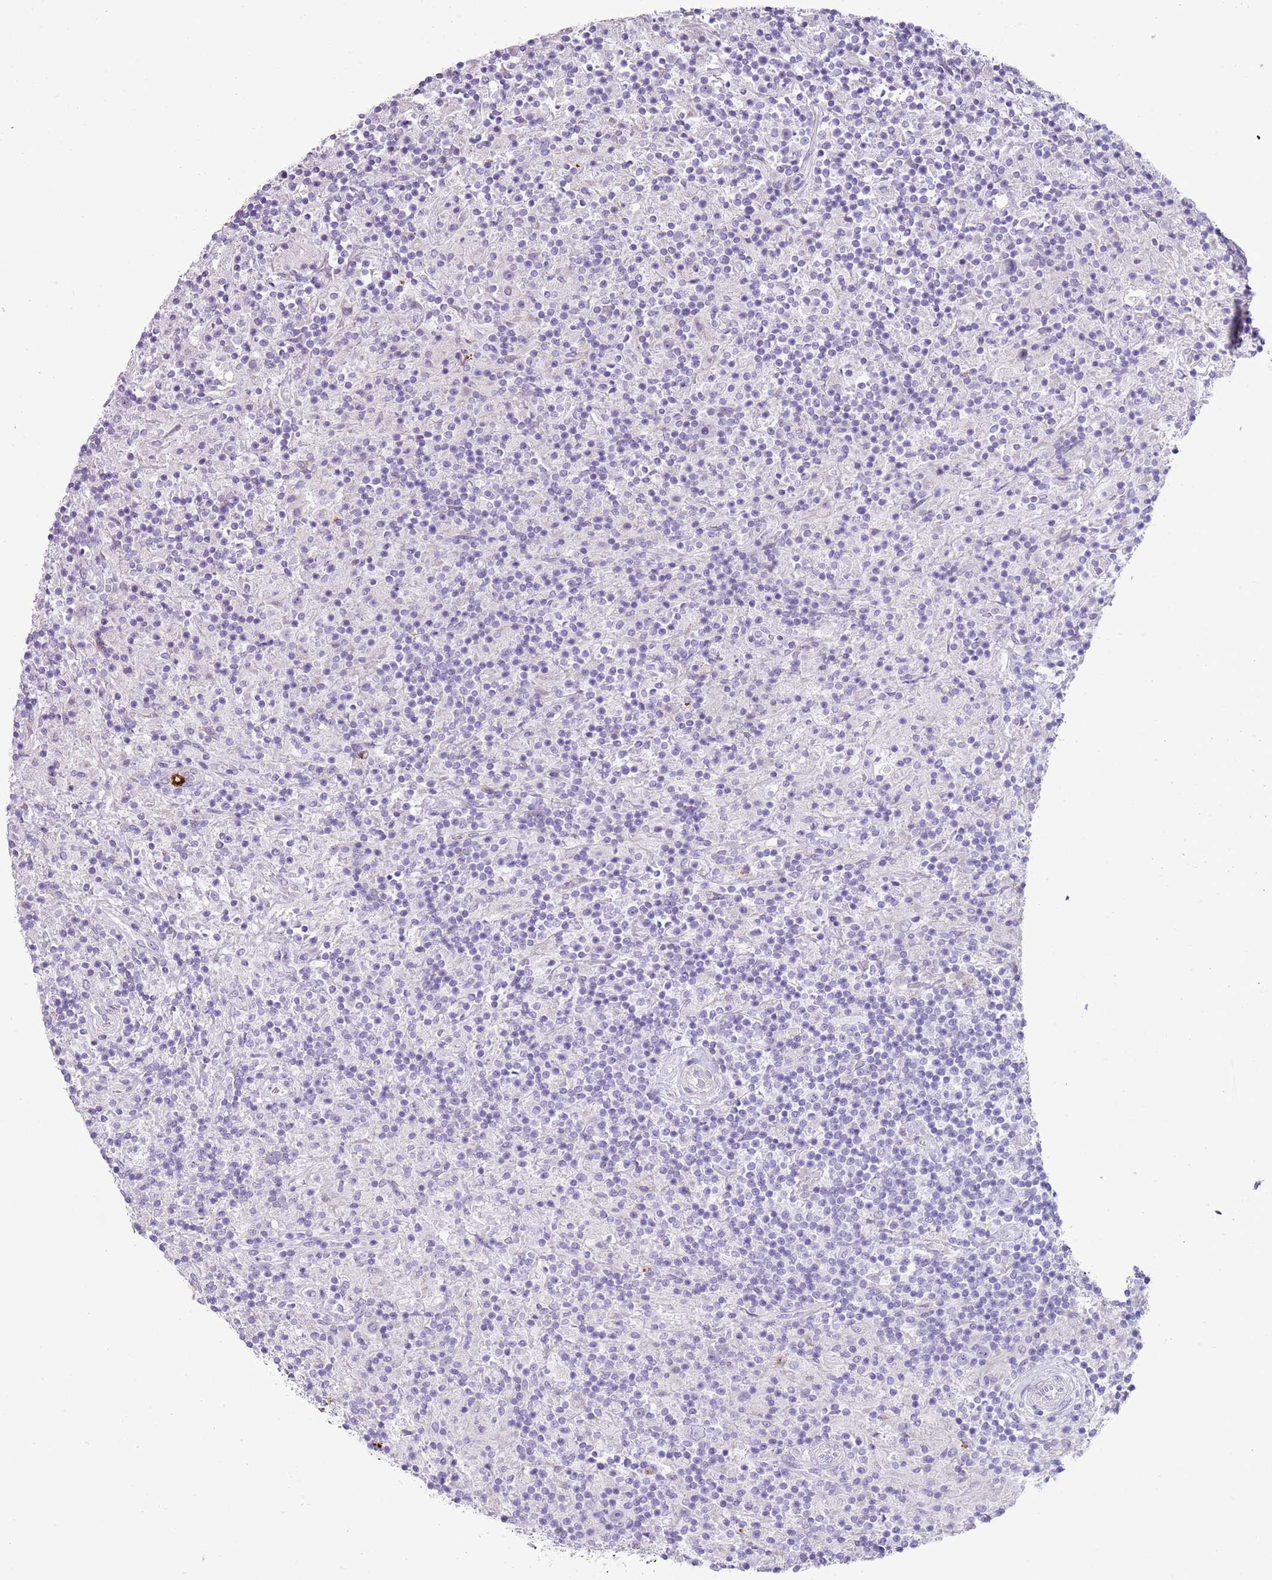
{"staining": {"intensity": "negative", "quantity": "none", "location": "none"}, "tissue": "lymphoma", "cell_type": "Tumor cells", "image_type": "cancer", "snomed": [{"axis": "morphology", "description": "Hodgkin's disease, NOS"}, {"axis": "topography", "description": "Lymph node"}], "caption": "Tumor cells are negative for protein expression in human Hodgkin's disease.", "gene": "CD177", "patient": {"sex": "male", "age": 70}}